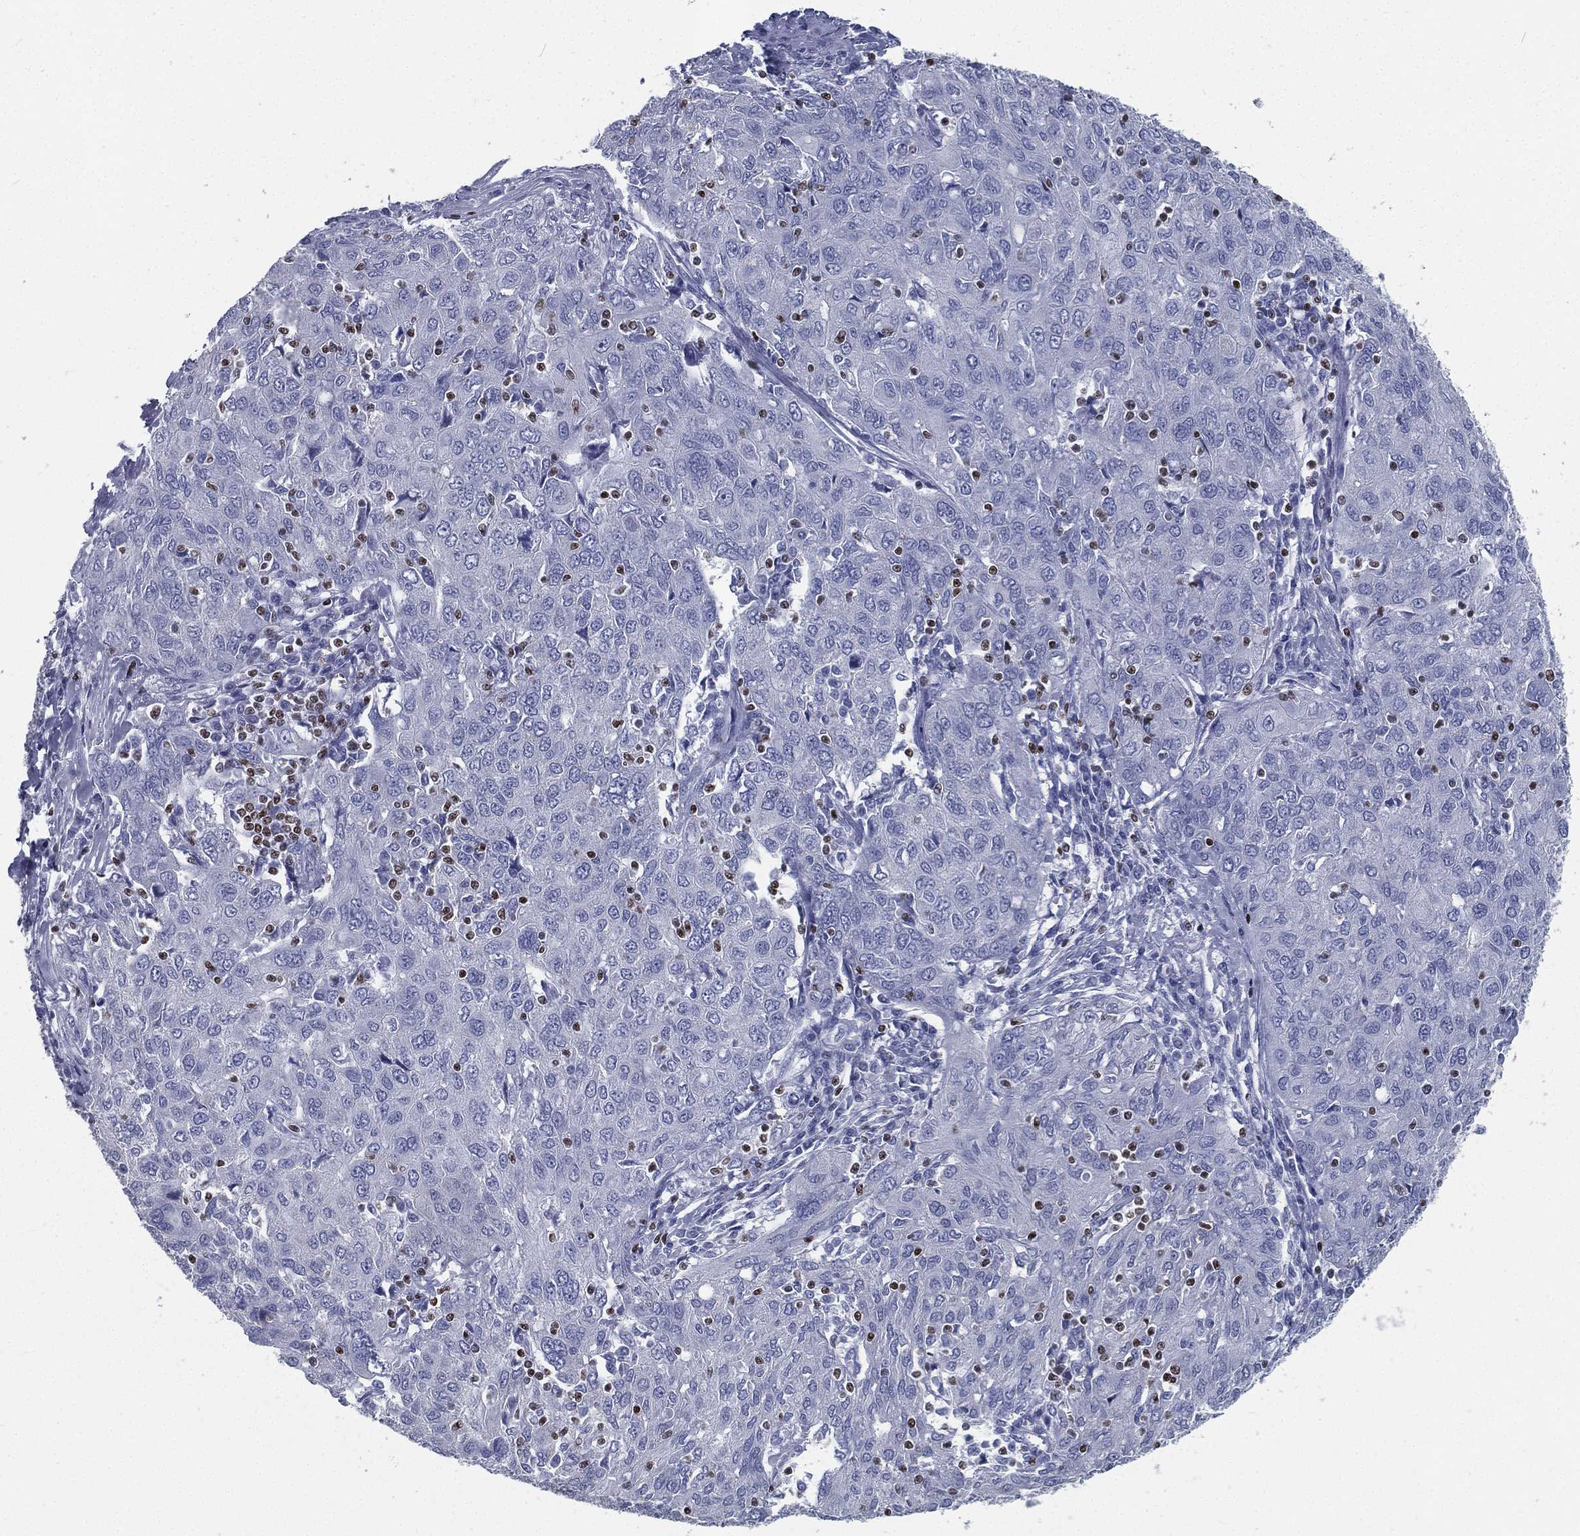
{"staining": {"intensity": "negative", "quantity": "none", "location": "none"}, "tissue": "ovarian cancer", "cell_type": "Tumor cells", "image_type": "cancer", "snomed": [{"axis": "morphology", "description": "Carcinoma, endometroid"}, {"axis": "topography", "description": "Ovary"}], "caption": "Ovarian endometroid carcinoma was stained to show a protein in brown. There is no significant expression in tumor cells.", "gene": "PYHIN1", "patient": {"sex": "female", "age": 50}}